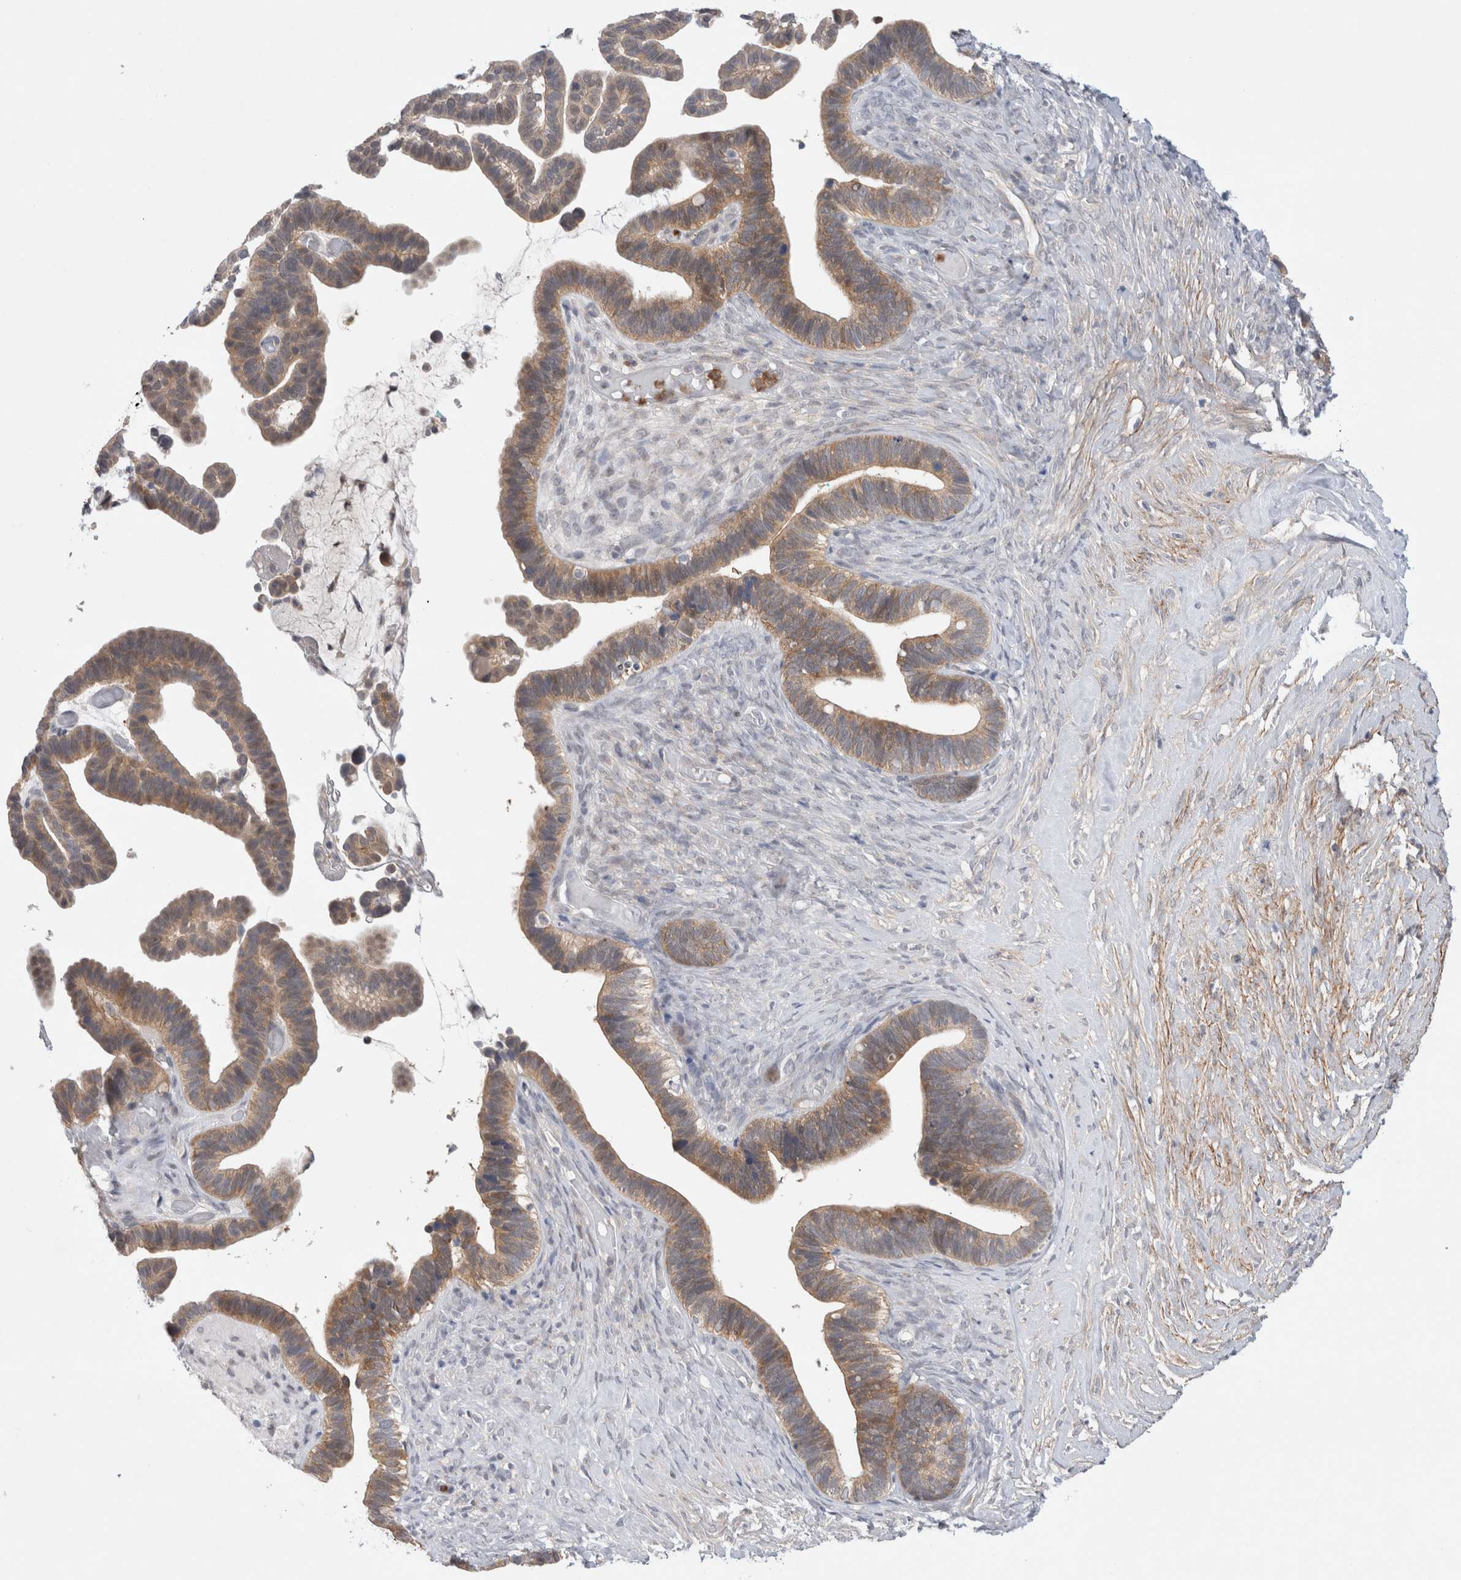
{"staining": {"intensity": "moderate", "quantity": ">75%", "location": "cytoplasmic/membranous"}, "tissue": "ovarian cancer", "cell_type": "Tumor cells", "image_type": "cancer", "snomed": [{"axis": "morphology", "description": "Cystadenocarcinoma, serous, NOS"}, {"axis": "topography", "description": "Ovary"}], "caption": "A high-resolution photomicrograph shows IHC staining of ovarian cancer (serous cystadenocarcinoma), which reveals moderate cytoplasmic/membranous expression in approximately >75% of tumor cells.", "gene": "GSDMB", "patient": {"sex": "female", "age": 56}}